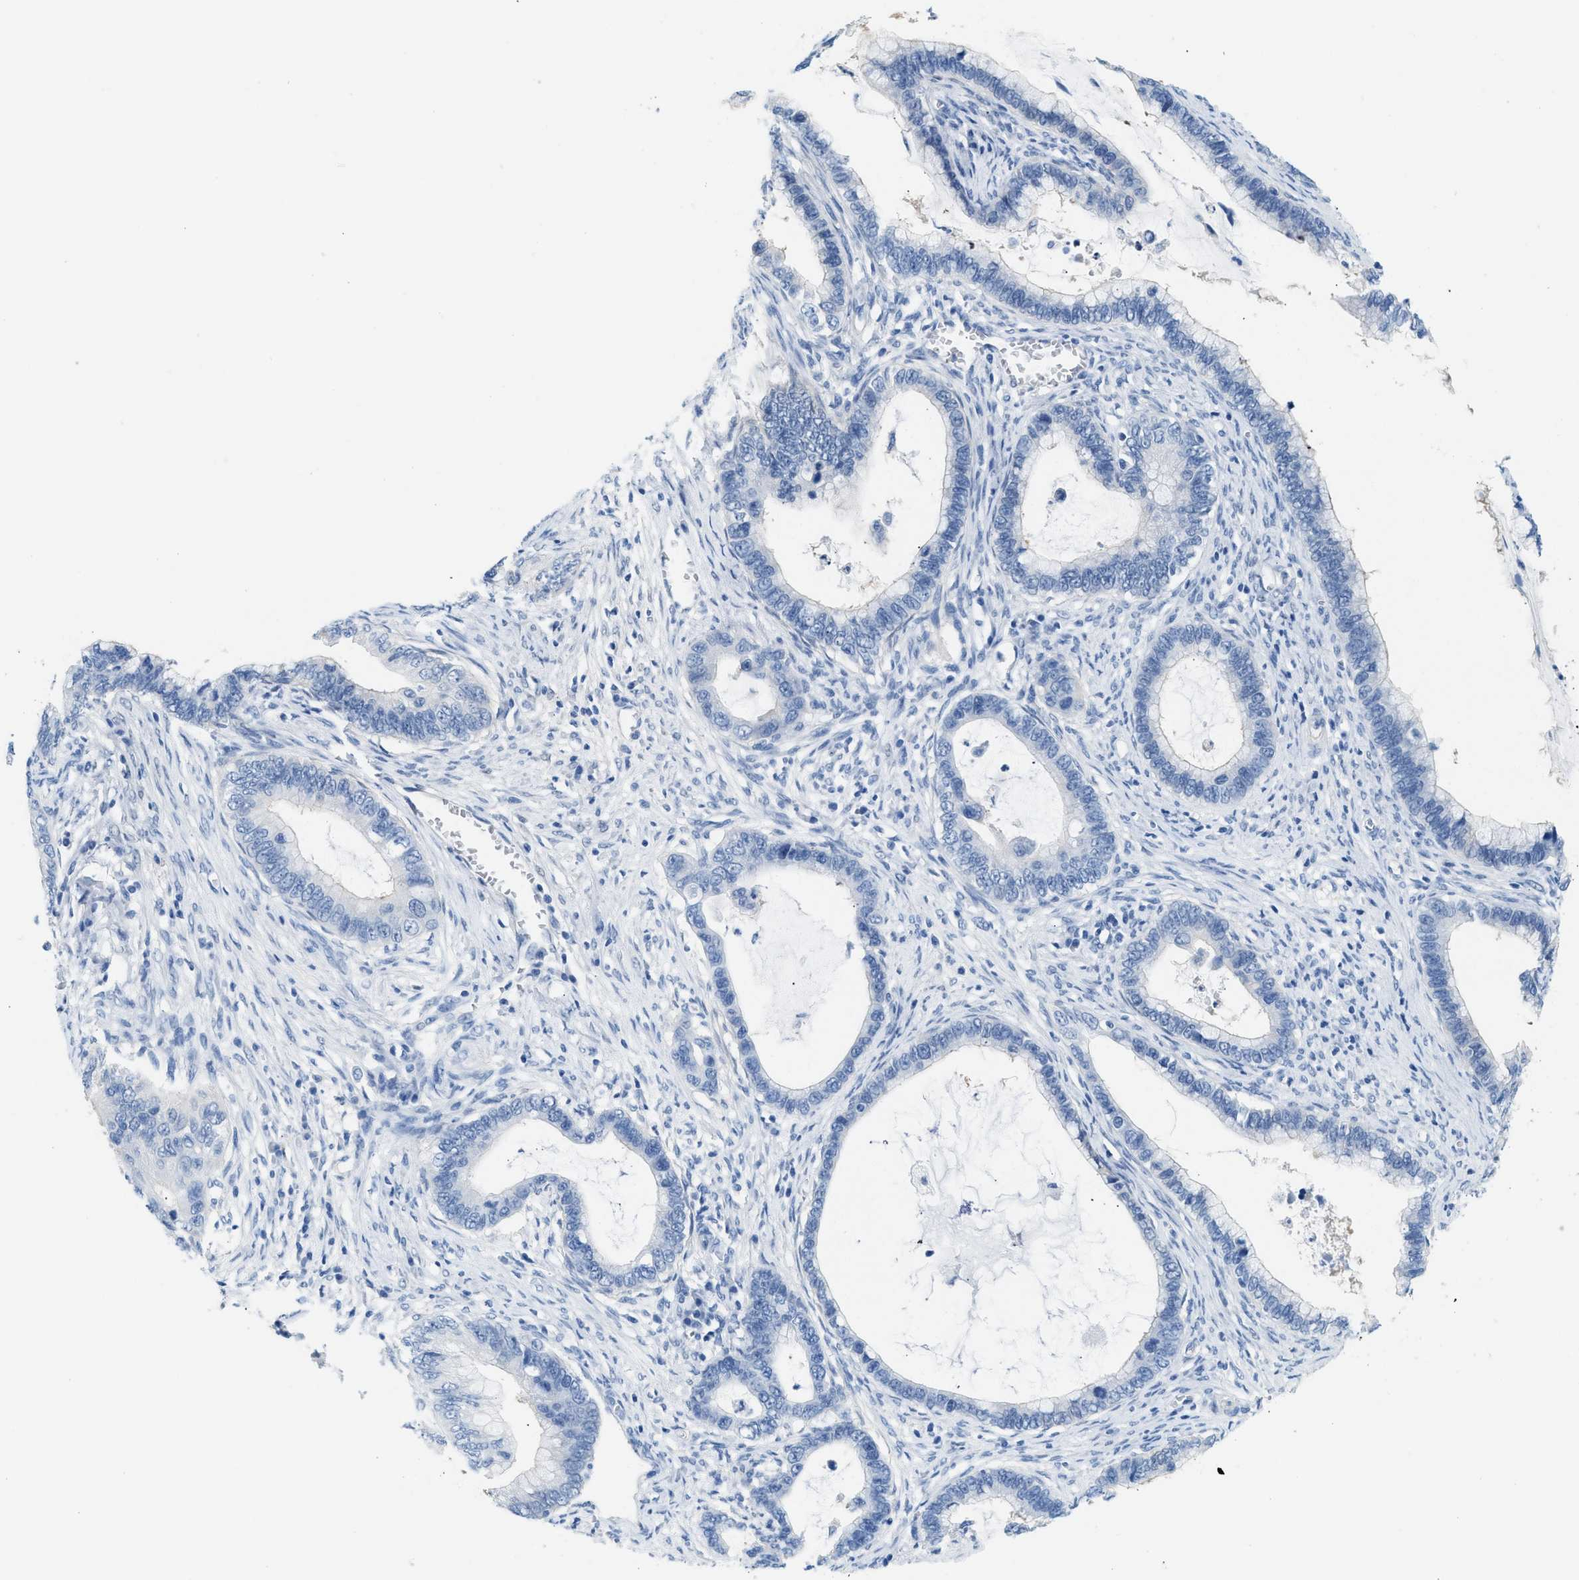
{"staining": {"intensity": "negative", "quantity": "none", "location": "none"}, "tissue": "cervical cancer", "cell_type": "Tumor cells", "image_type": "cancer", "snomed": [{"axis": "morphology", "description": "Adenocarcinoma, NOS"}, {"axis": "topography", "description": "Cervix"}], "caption": "Adenocarcinoma (cervical) was stained to show a protein in brown. There is no significant positivity in tumor cells.", "gene": "SPAM1", "patient": {"sex": "female", "age": 44}}